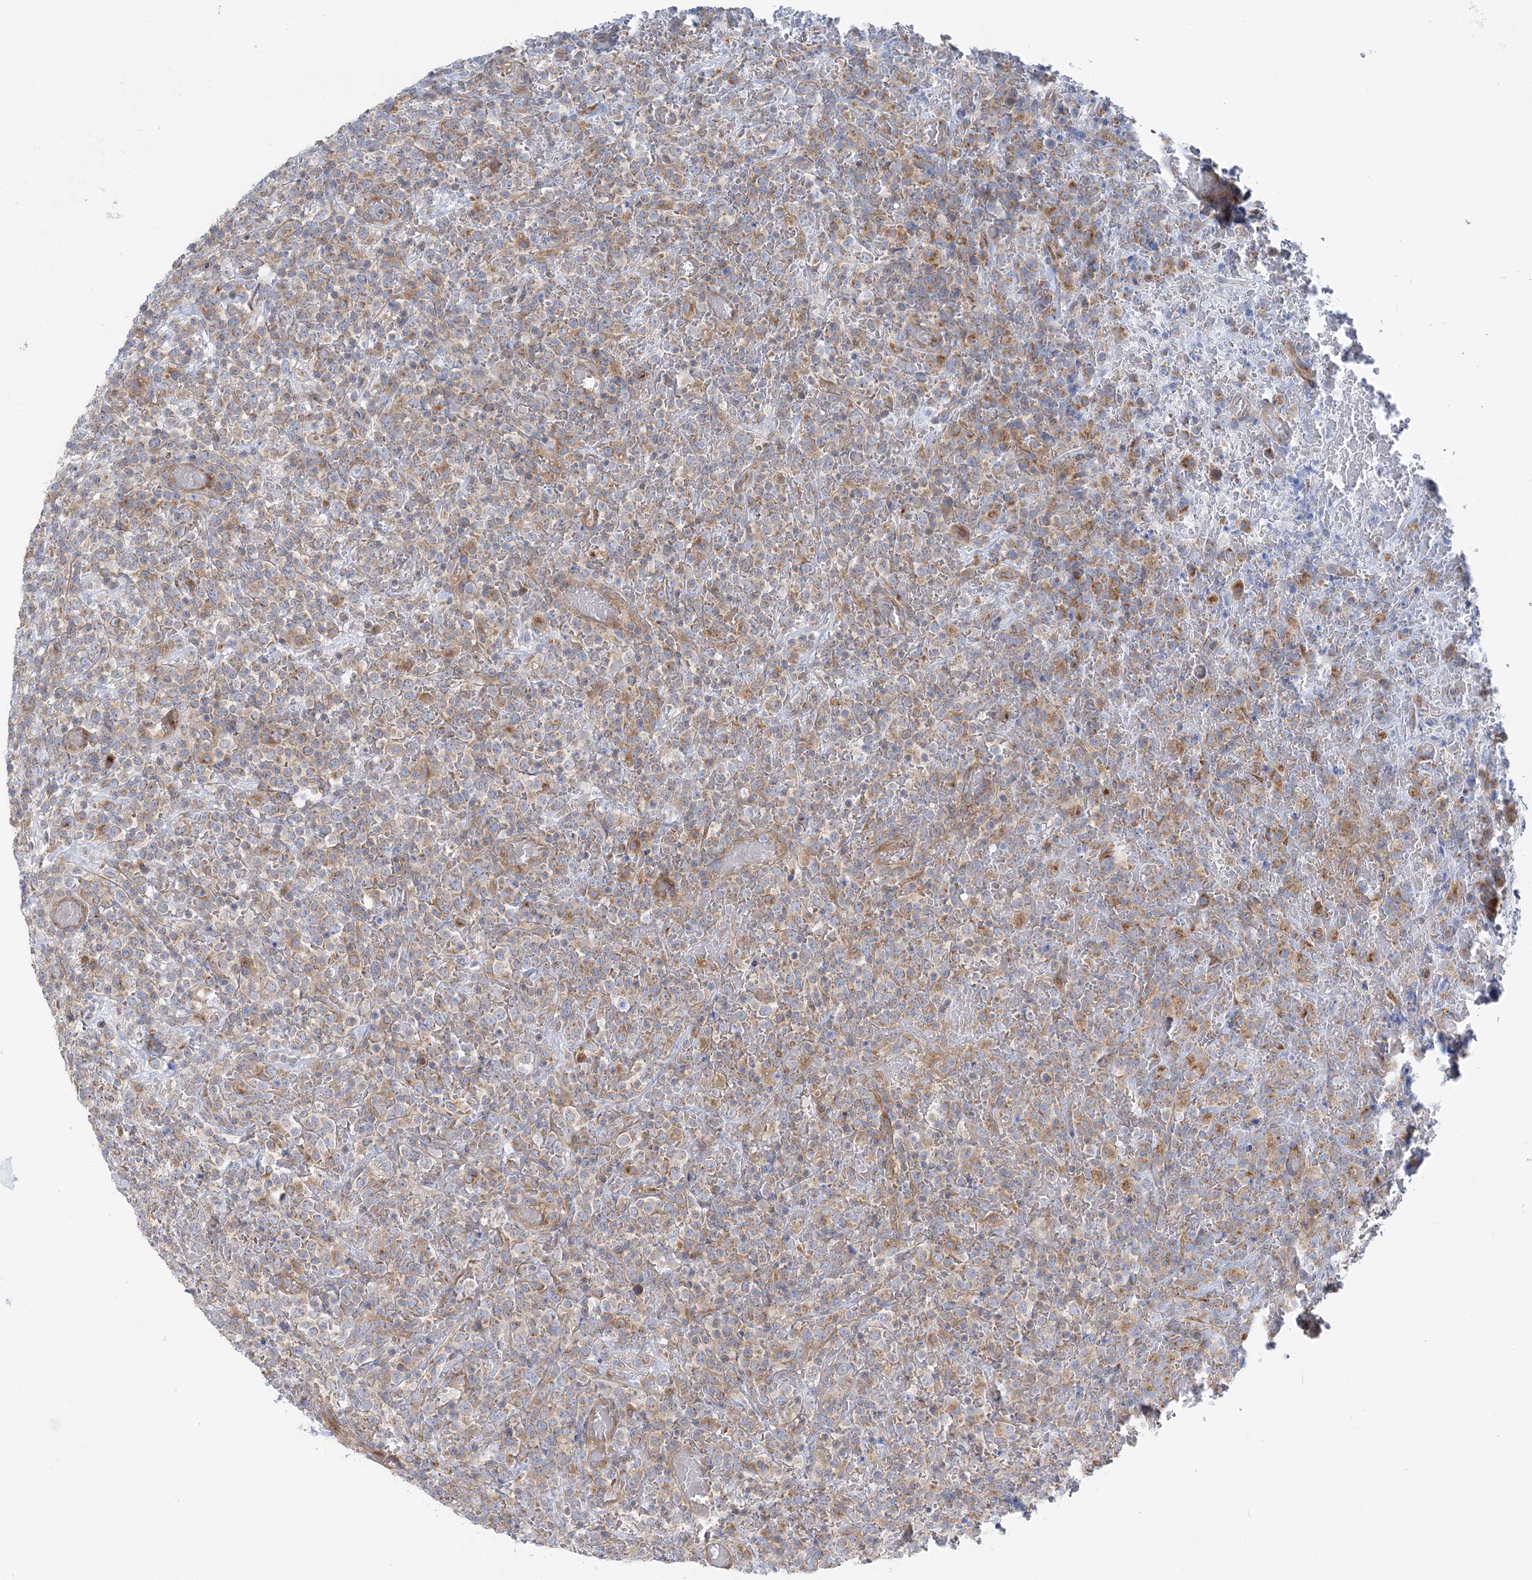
{"staining": {"intensity": "moderate", "quantity": "25%-75%", "location": "cytoplasmic/membranous"}, "tissue": "lymphoma", "cell_type": "Tumor cells", "image_type": "cancer", "snomed": [{"axis": "morphology", "description": "Malignant lymphoma, non-Hodgkin's type, High grade"}, {"axis": "topography", "description": "Colon"}], "caption": "Protein staining of malignant lymphoma, non-Hodgkin's type (high-grade) tissue displays moderate cytoplasmic/membranous staining in approximately 25%-75% of tumor cells.", "gene": "FAM114A2", "patient": {"sex": "female", "age": 53}}